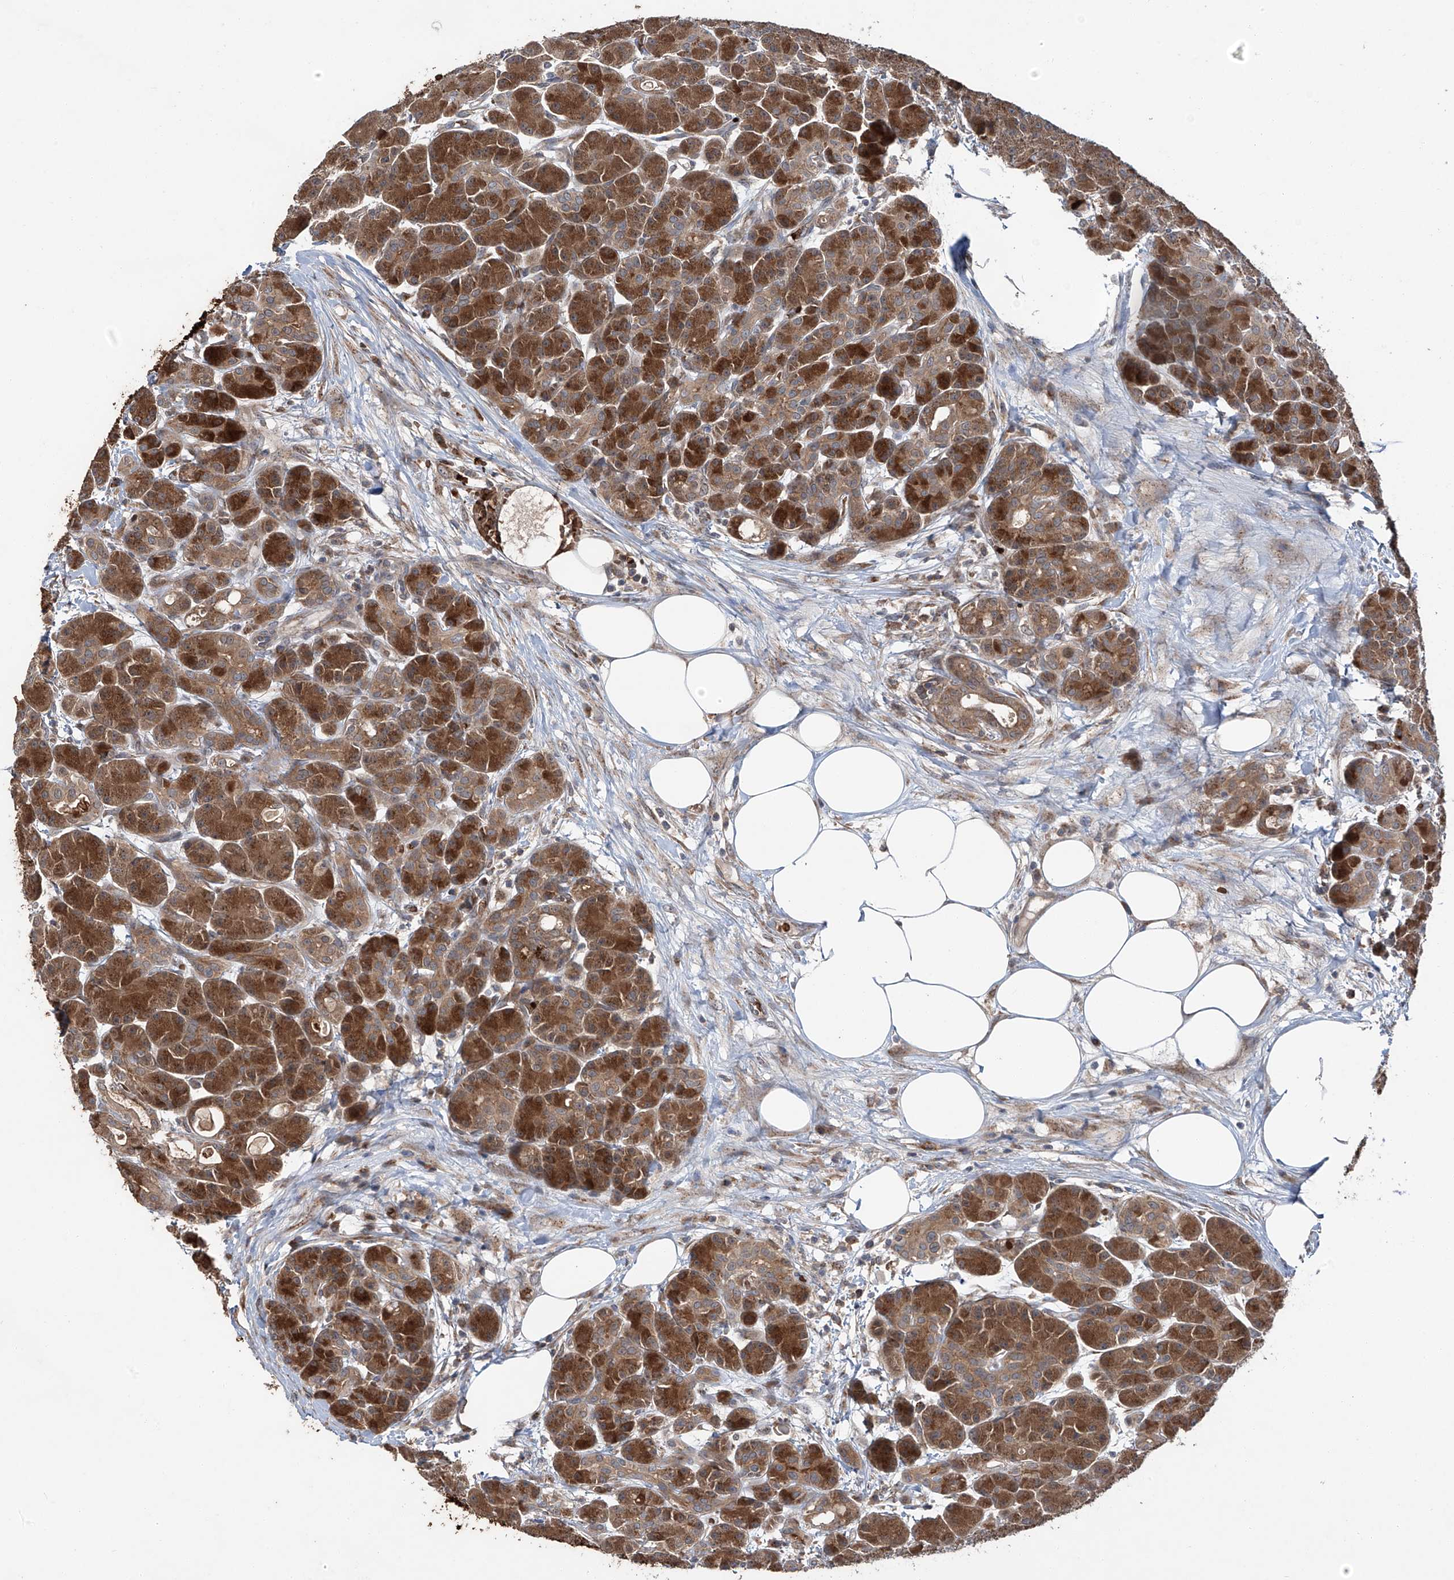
{"staining": {"intensity": "moderate", "quantity": ">75%", "location": "cytoplasmic/membranous"}, "tissue": "pancreas", "cell_type": "Exocrine glandular cells", "image_type": "normal", "snomed": [{"axis": "morphology", "description": "Normal tissue, NOS"}, {"axis": "topography", "description": "Pancreas"}], "caption": "Immunohistochemistry staining of normal pancreas, which shows medium levels of moderate cytoplasmic/membranous expression in about >75% of exocrine glandular cells indicating moderate cytoplasmic/membranous protein staining. The staining was performed using DAB (3,3'-diaminobenzidine) (brown) for protein detection and nuclei were counterstained in hematoxylin (blue).", "gene": "ZDHHC9", "patient": {"sex": "male", "age": 63}}